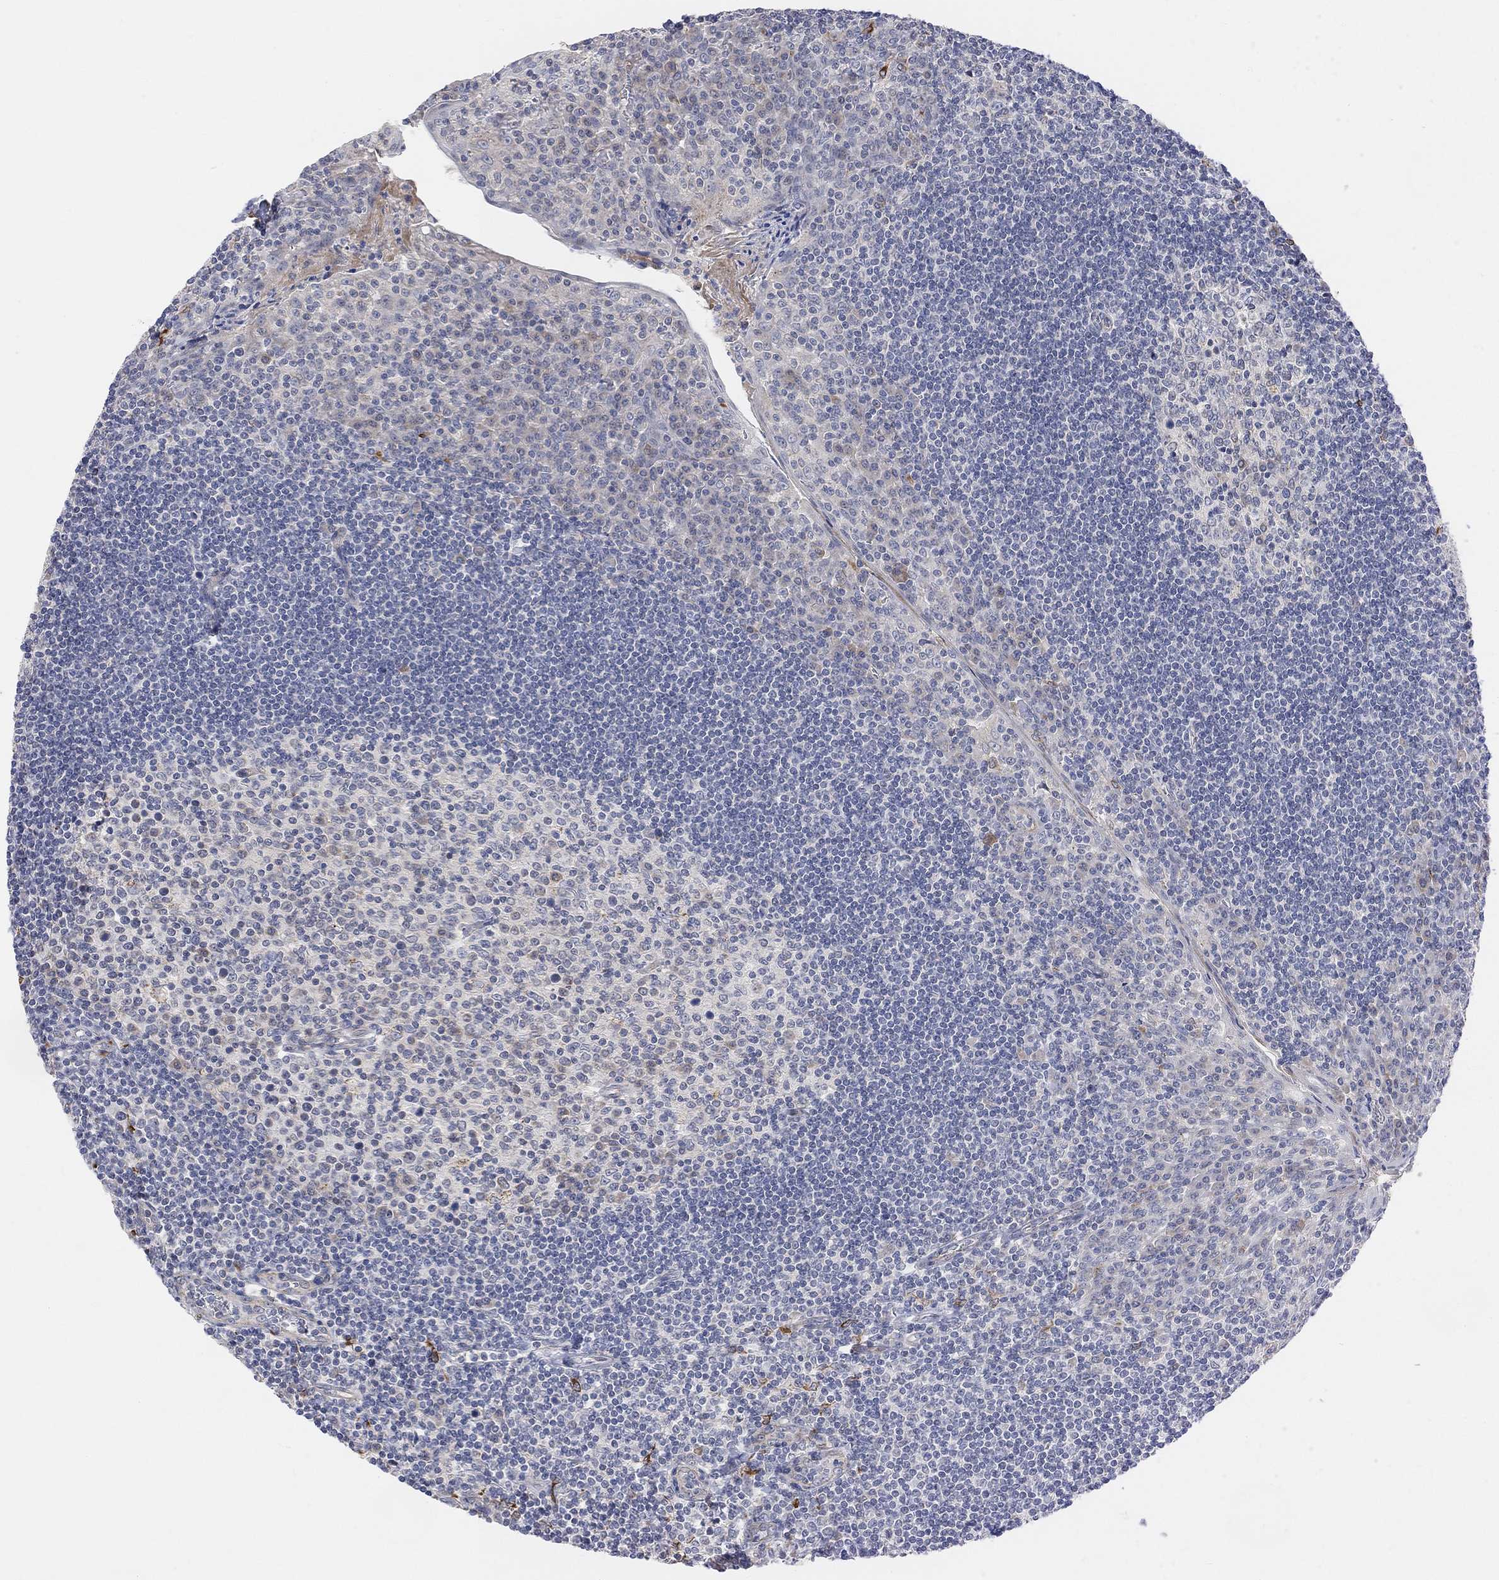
{"staining": {"intensity": "negative", "quantity": "none", "location": "none"}, "tissue": "tonsil", "cell_type": "Germinal center cells", "image_type": "normal", "snomed": [{"axis": "morphology", "description": "Normal tissue, NOS"}, {"axis": "topography", "description": "Tonsil"}], "caption": "A photomicrograph of tonsil stained for a protein displays no brown staining in germinal center cells. The staining is performed using DAB brown chromogen with nuclei counter-stained in using hematoxylin.", "gene": "HCRTR1", "patient": {"sex": "female", "age": 12}}